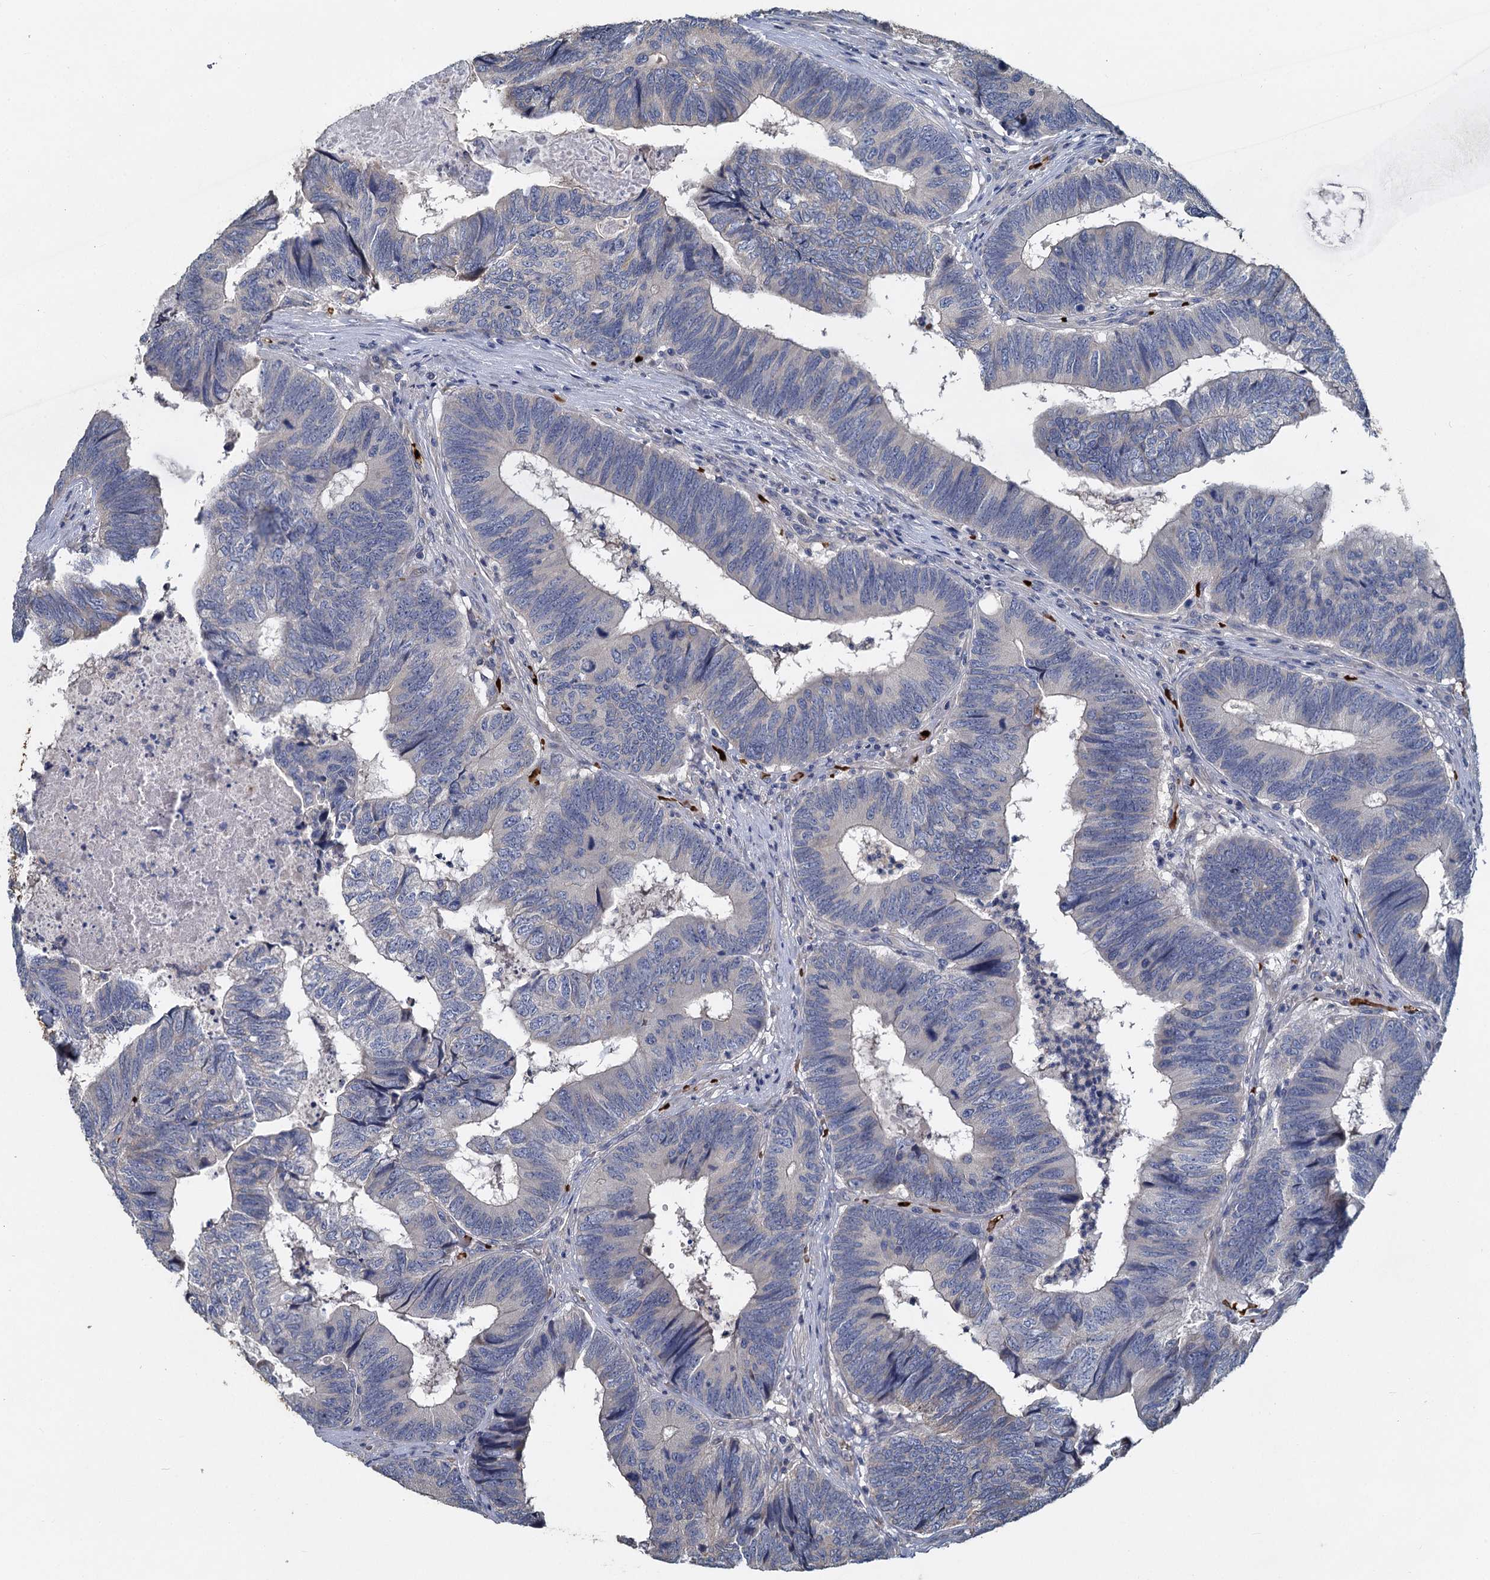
{"staining": {"intensity": "negative", "quantity": "none", "location": "none"}, "tissue": "colorectal cancer", "cell_type": "Tumor cells", "image_type": "cancer", "snomed": [{"axis": "morphology", "description": "Adenocarcinoma, NOS"}, {"axis": "topography", "description": "Colon"}], "caption": "This is an immunohistochemistry histopathology image of colorectal cancer. There is no staining in tumor cells.", "gene": "TCTN2", "patient": {"sex": "female", "age": 67}}